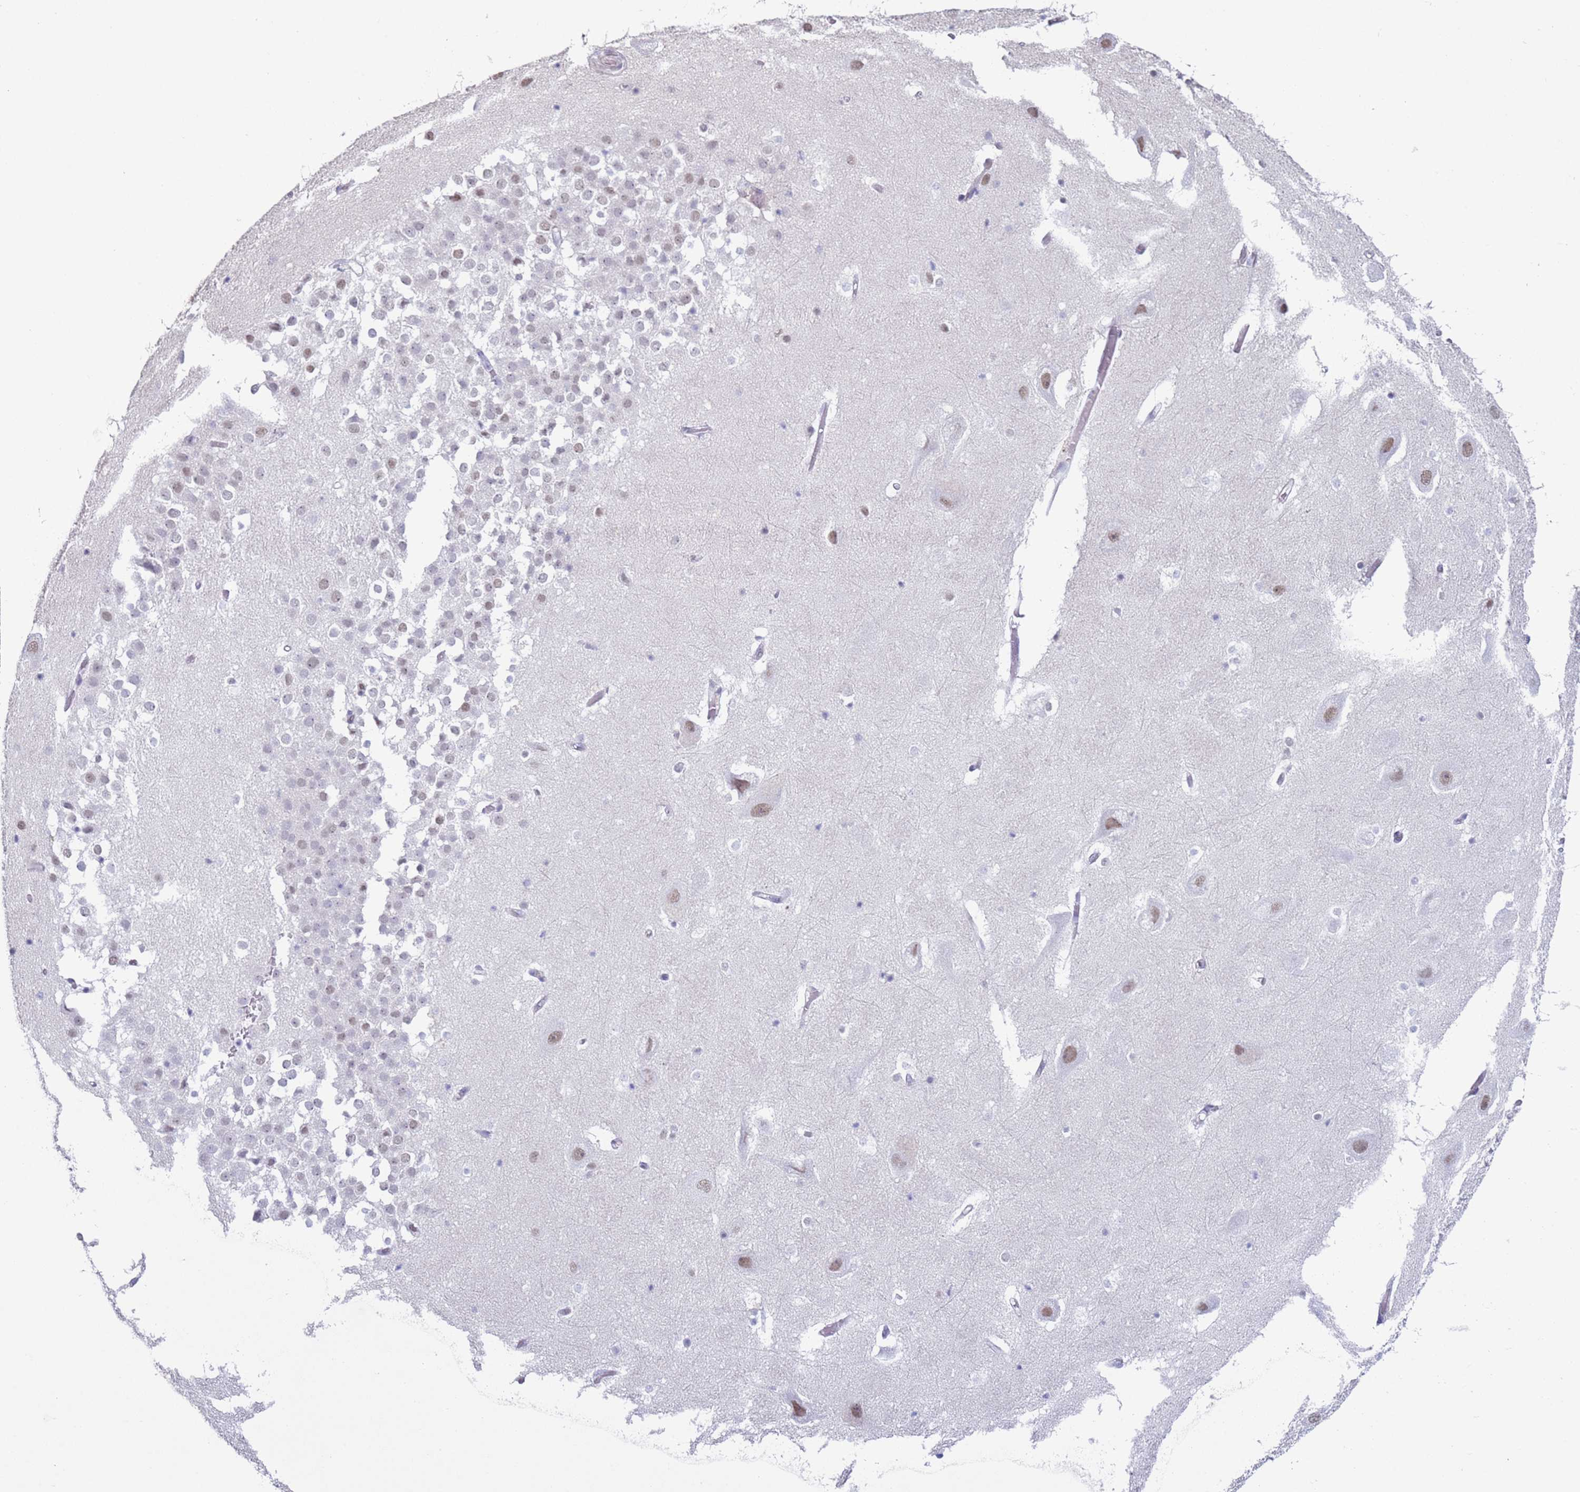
{"staining": {"intensity": "negative", "quantity": "none", "location": "none"}, "tissue": "hippocampus", "cell_type": "Glial cells", "image_type": "normal", "snomed": [{"axis": "morphology", "description": "Normal tissue, NOS"}, {"axis": "topography", "description": "Hippocampus"}], "caption": "This is an IHC histopathology image of unremarkable hippocampus. There is no staining in glial cells.", "gene": "NPAP1", "patient": {"sex": "female", "age": 52}}